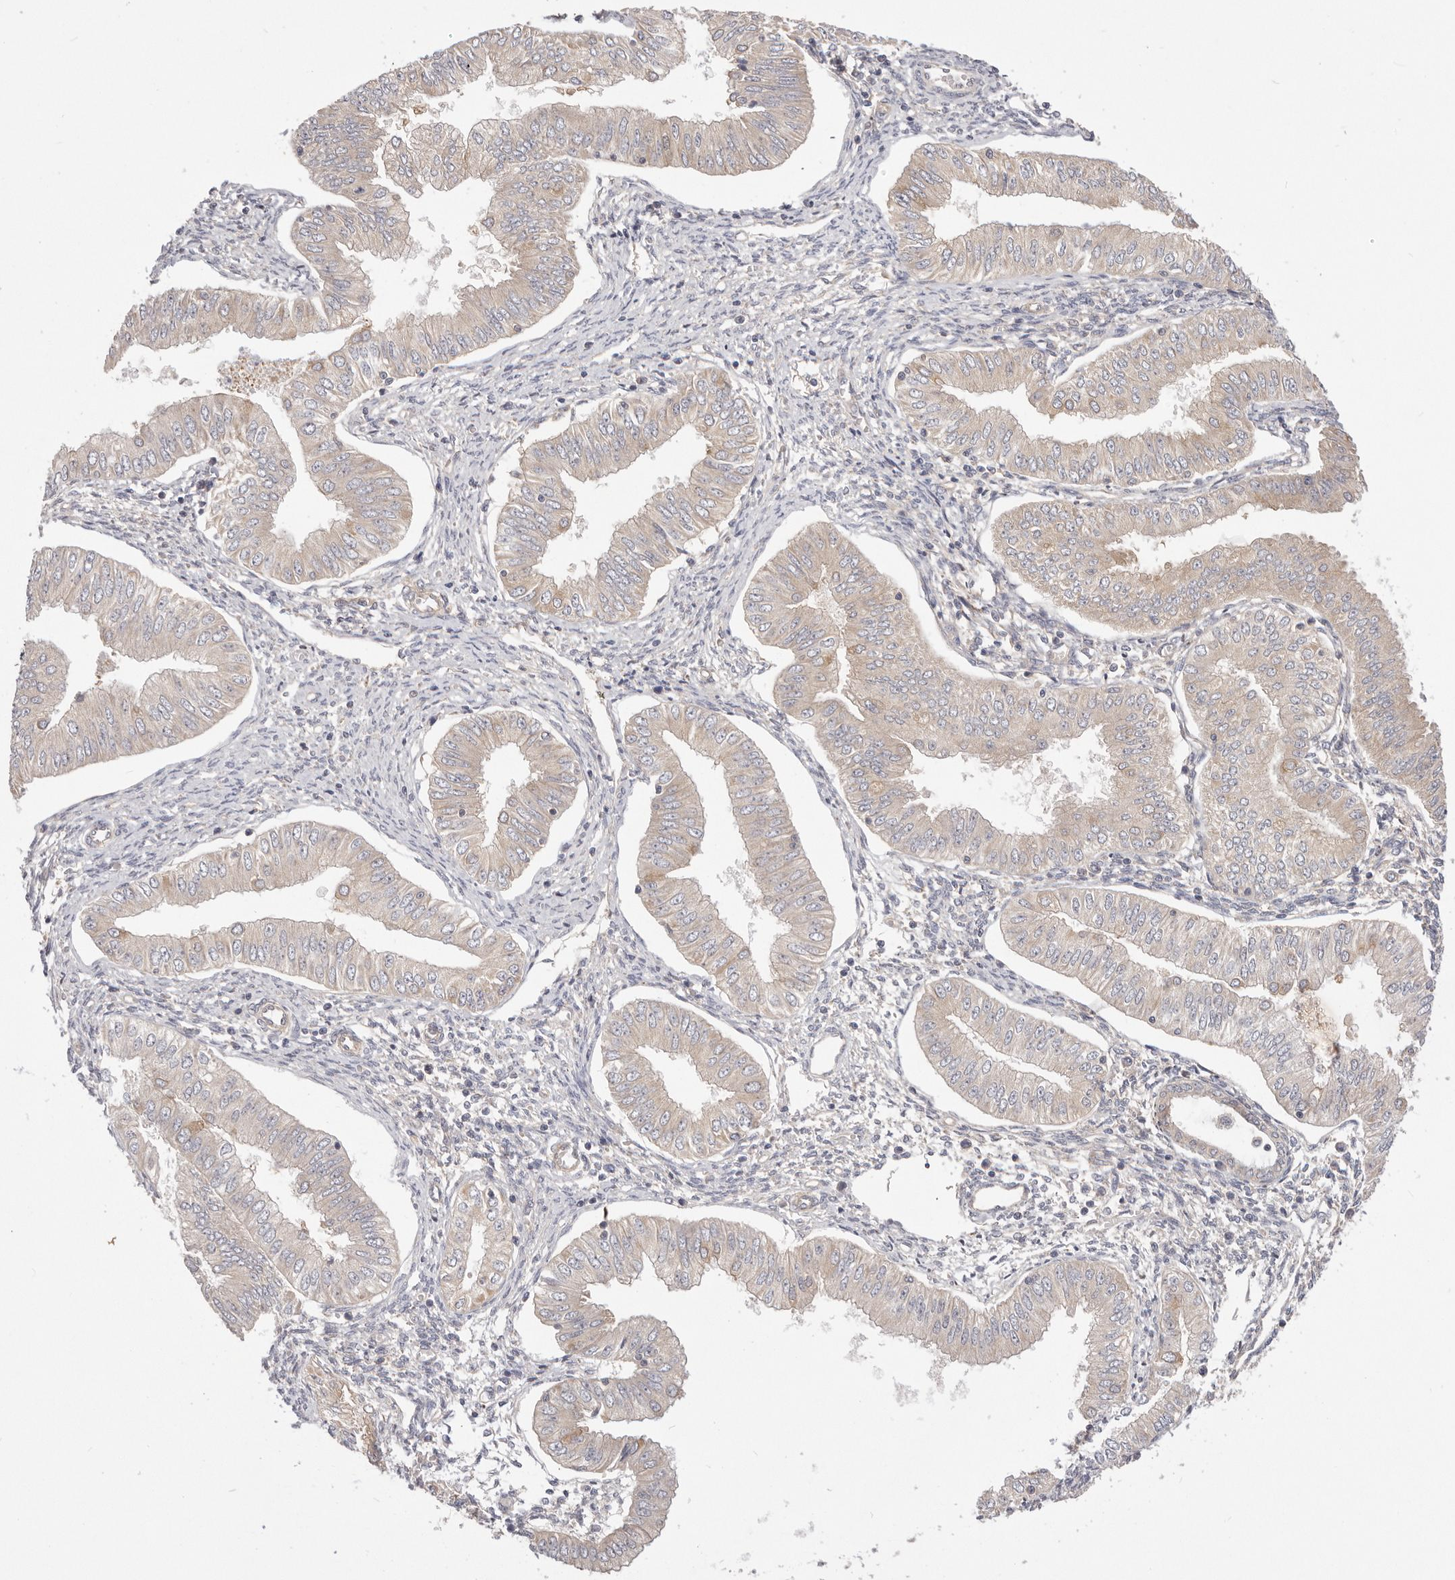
{"staining": {"intensity": "moderate", "quantity": ">75%", "location": "cytoplasmic/membranous"}, "tissue": "endometrial cancer", "cell_type": "Tumor cells", "image_type": "cancer", "snomed": [{"axis": "morphology", "description": "Normal tissue, NOS"}, {"axis": "morphology", "description": "Adenocarcinoma, NOS"}, {"axis": "topography", "description": "Endometrium"}], "caption": "Endometrial adenocarcinoma stained with a protein marker displays moderate staining in tumor cells.", "gene": "KCMF1", "patient": {"sex": "female", "age": 53}}